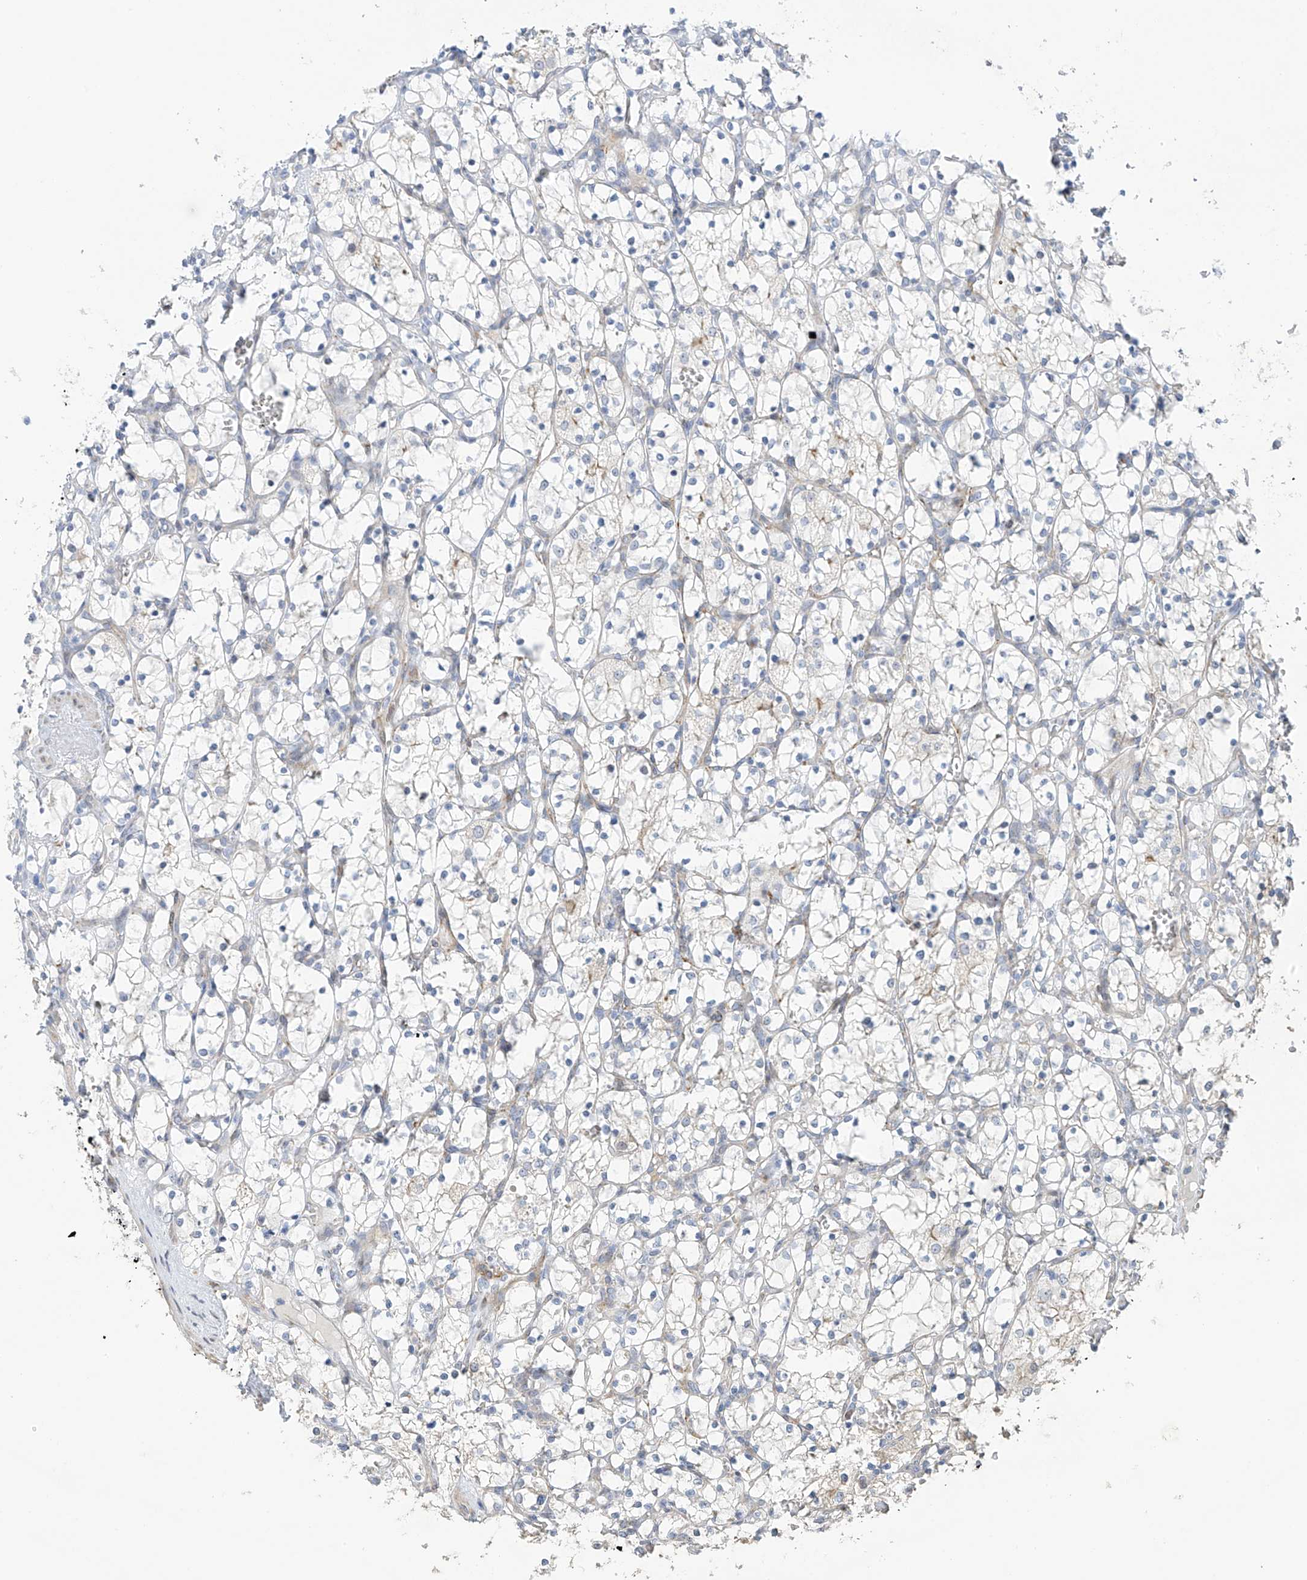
{"staining": {"intensity": "negative", "quantity": "none", "location": "none"}, "tissue": "renal cancer", "cell_type": "Tumor cells", "image_type": "cancer", "snomed": [{"axis": "morphology", "description": "Adenocarcinoma, NOS"}, {"axis": "topography", "description": "Kidney"}], "caption": "Adenocarcinoma (renal) was stained to show a protein in brown. There is no significant positivity in tumor cells.", "gene": "ZNF641", "patient": {"sex": "female", "age": 69}}